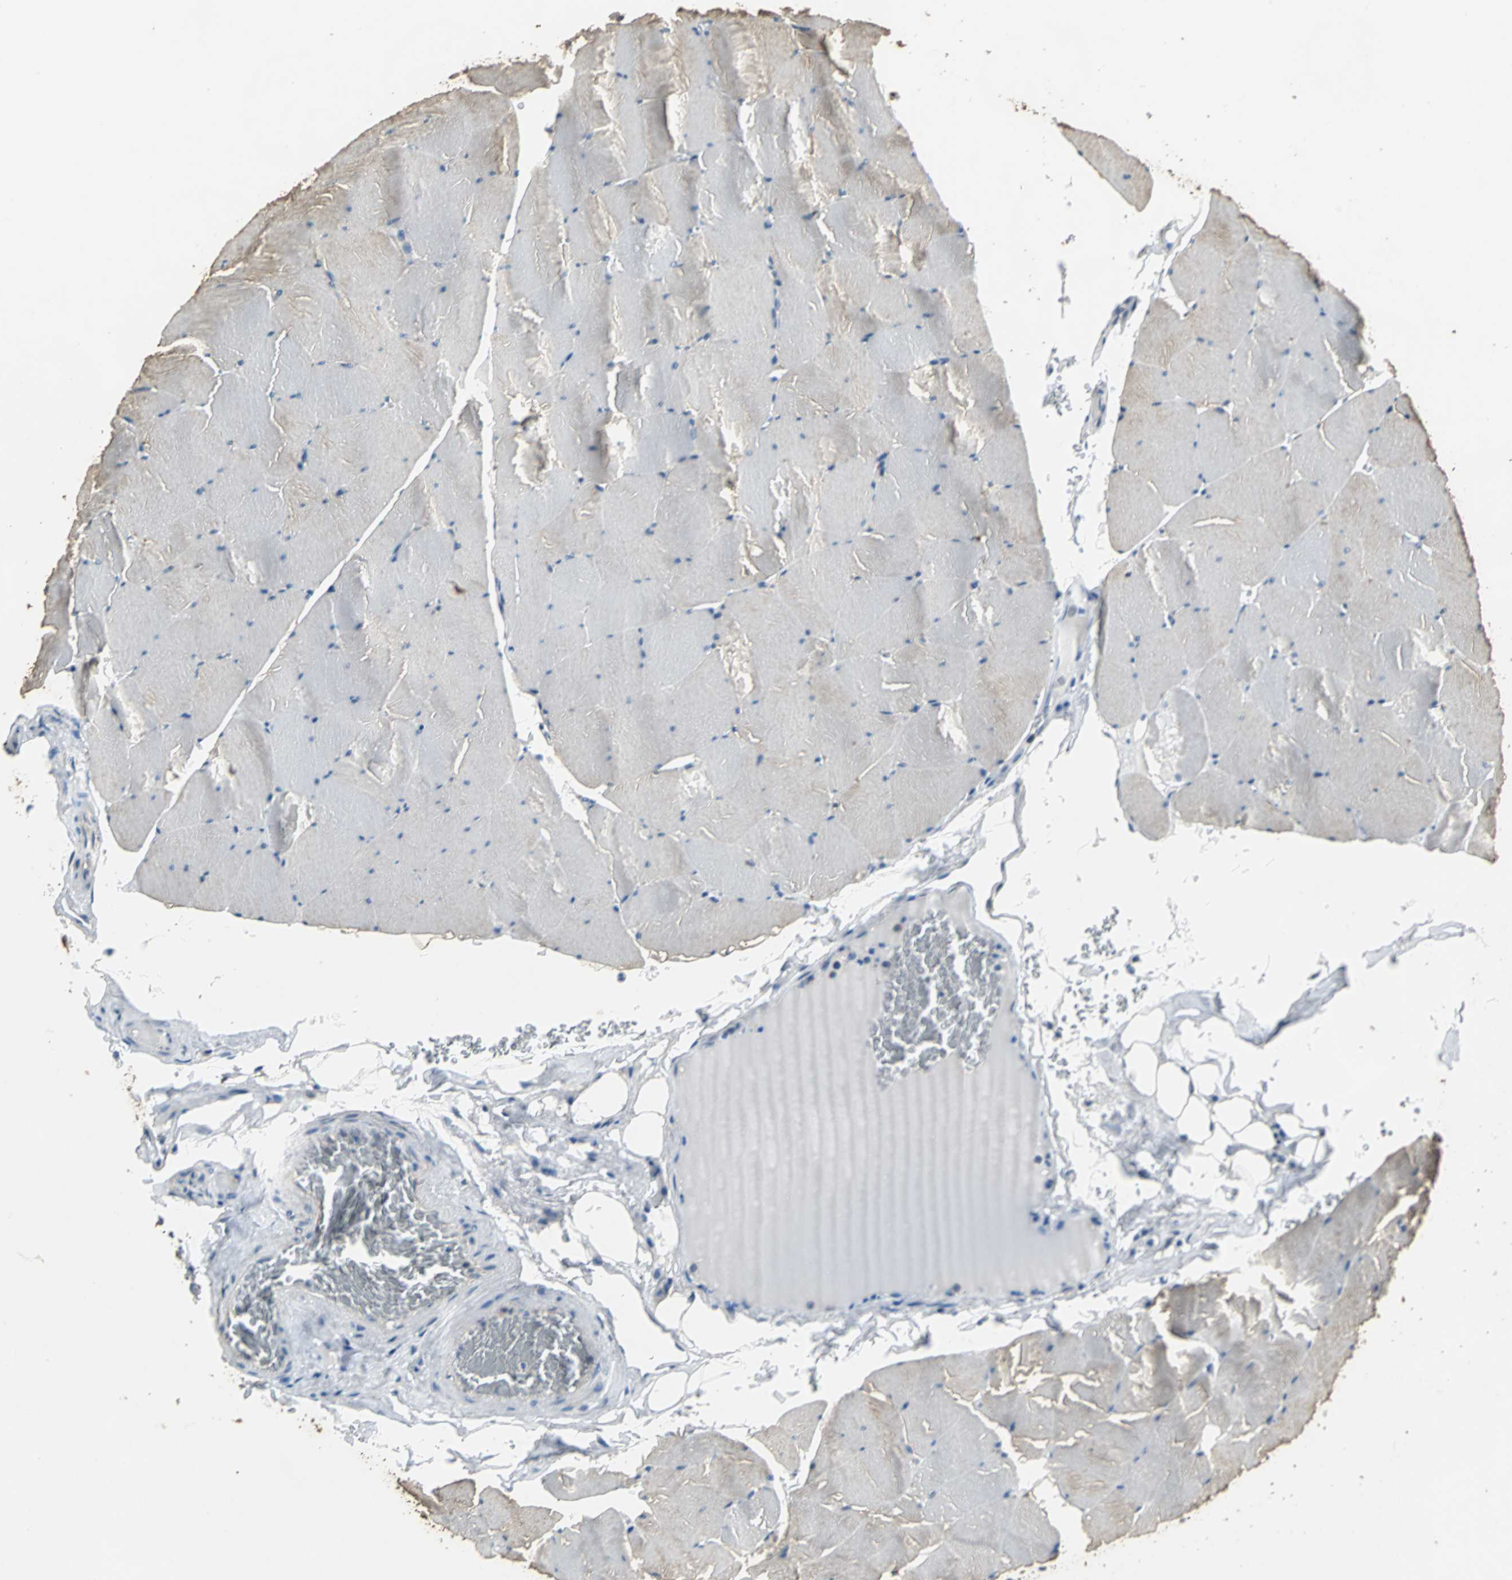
{"staining": {"intensity": "weak", "quantity": "<25%", "location": "cytoplasmic/membranous"}, "tissue": "skeletal muscle", "cell_type": "Myocytes", "image_type": "normal", "snomed": [{"axis": "morphology", "description": "Normal tissue, NOS"}, {"axis": "topography", "description": "Skeletal muscle"}], "caption": "Image shows no protein positivity in myocytes of benign skeletal muscle.", "gene": "OCLN", "patient": {"sex": "male", "age": 62}}